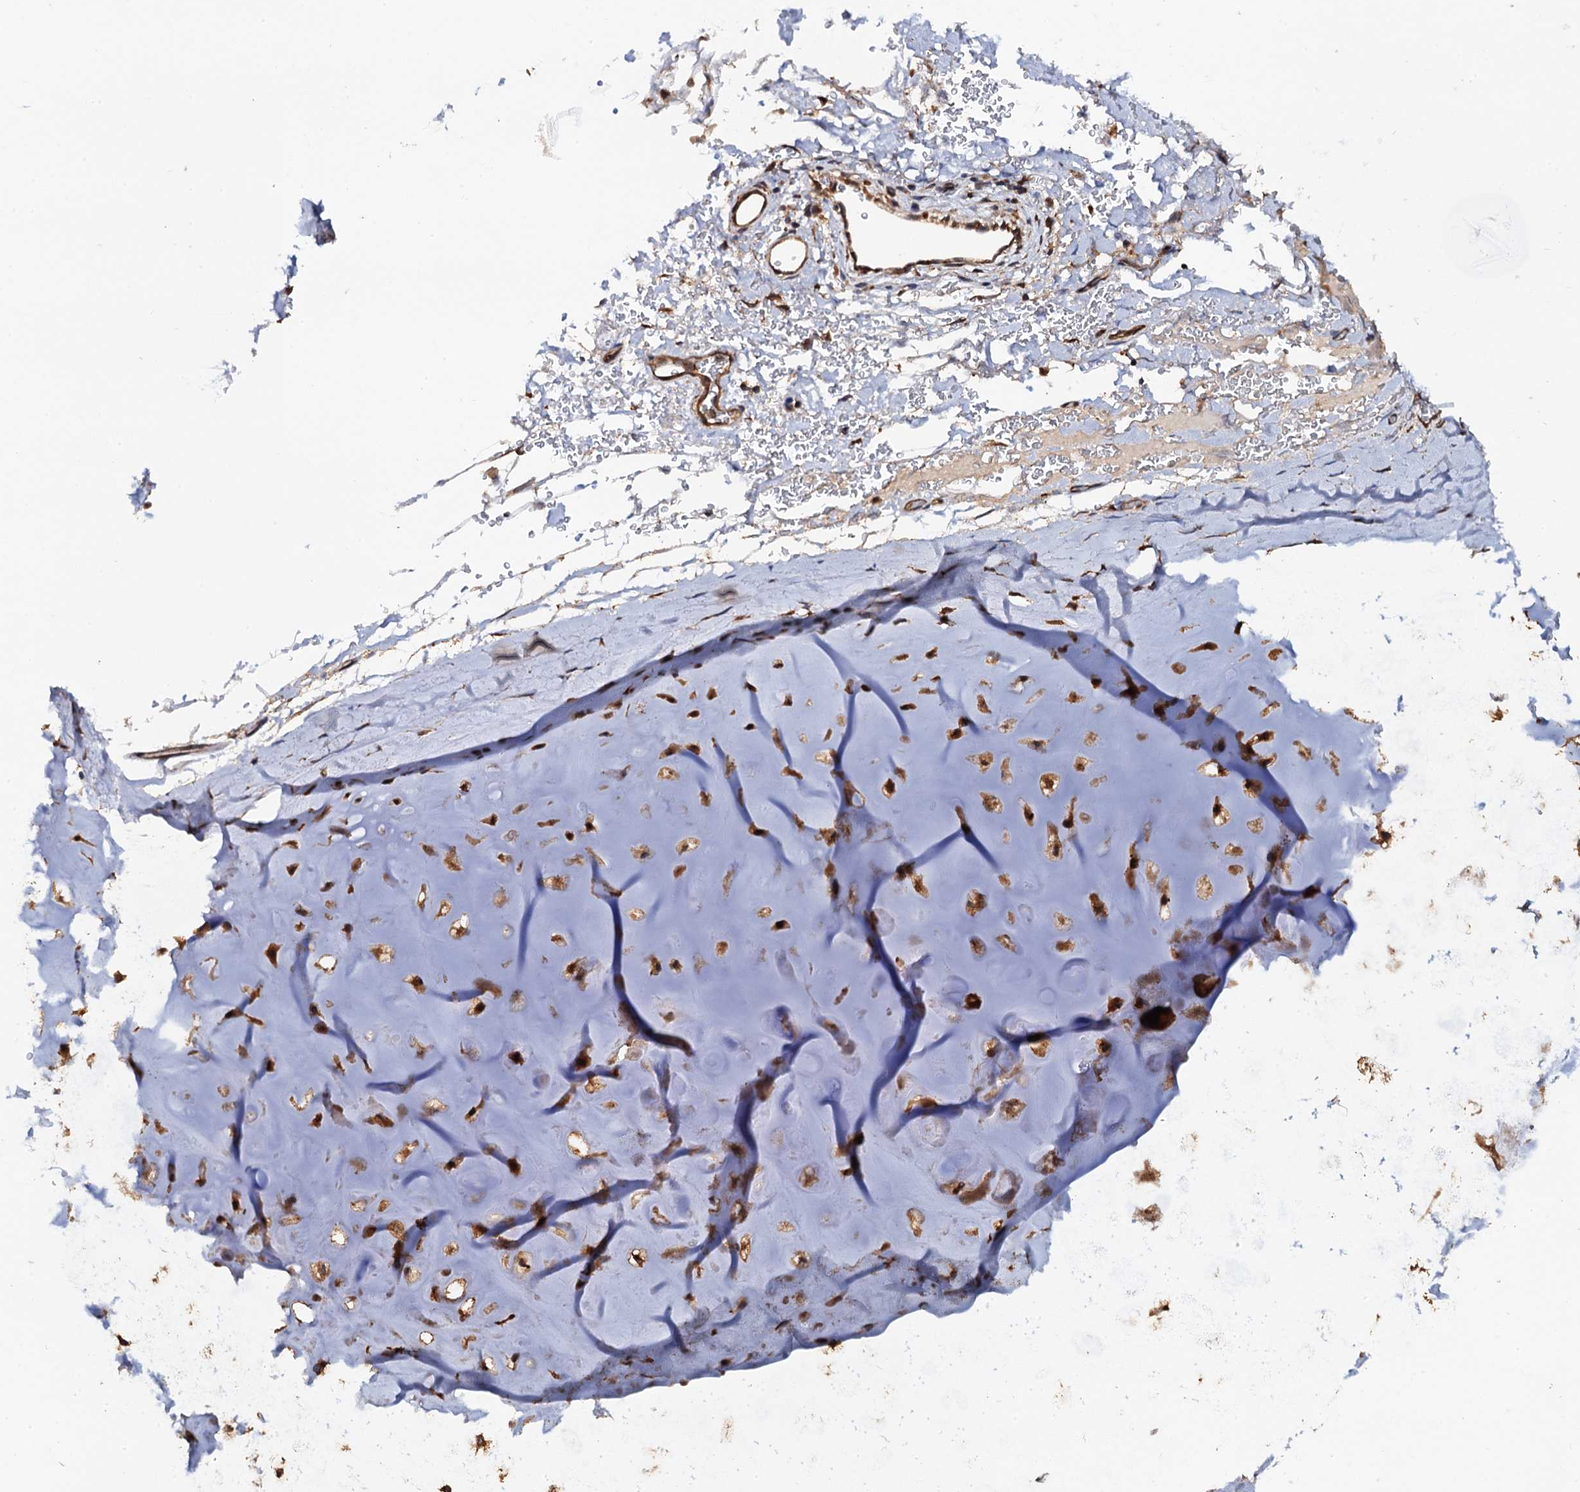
{"staining": {"intensity": "weak", "quantity": "25%-75%", "location": "cytoplasmic/membranous"}, "tissue": "adipose tissue", "cell_type": "Adipocytes", "image_type": "normal", "snomed": [{"axis": "morphology", "description": "Normal tissue, NOS"}, {"axis": "topography", "description": "Cartilage tissue"}], "caption": "Immunohistochemical staining of unremarkable adipose tissue reveals low levels of weak cytoplasmic/membranous positivity in about 25%-75% of adipocytes.", "gene": "MIER2", "patient": {"sex": "female", "age": 63}}